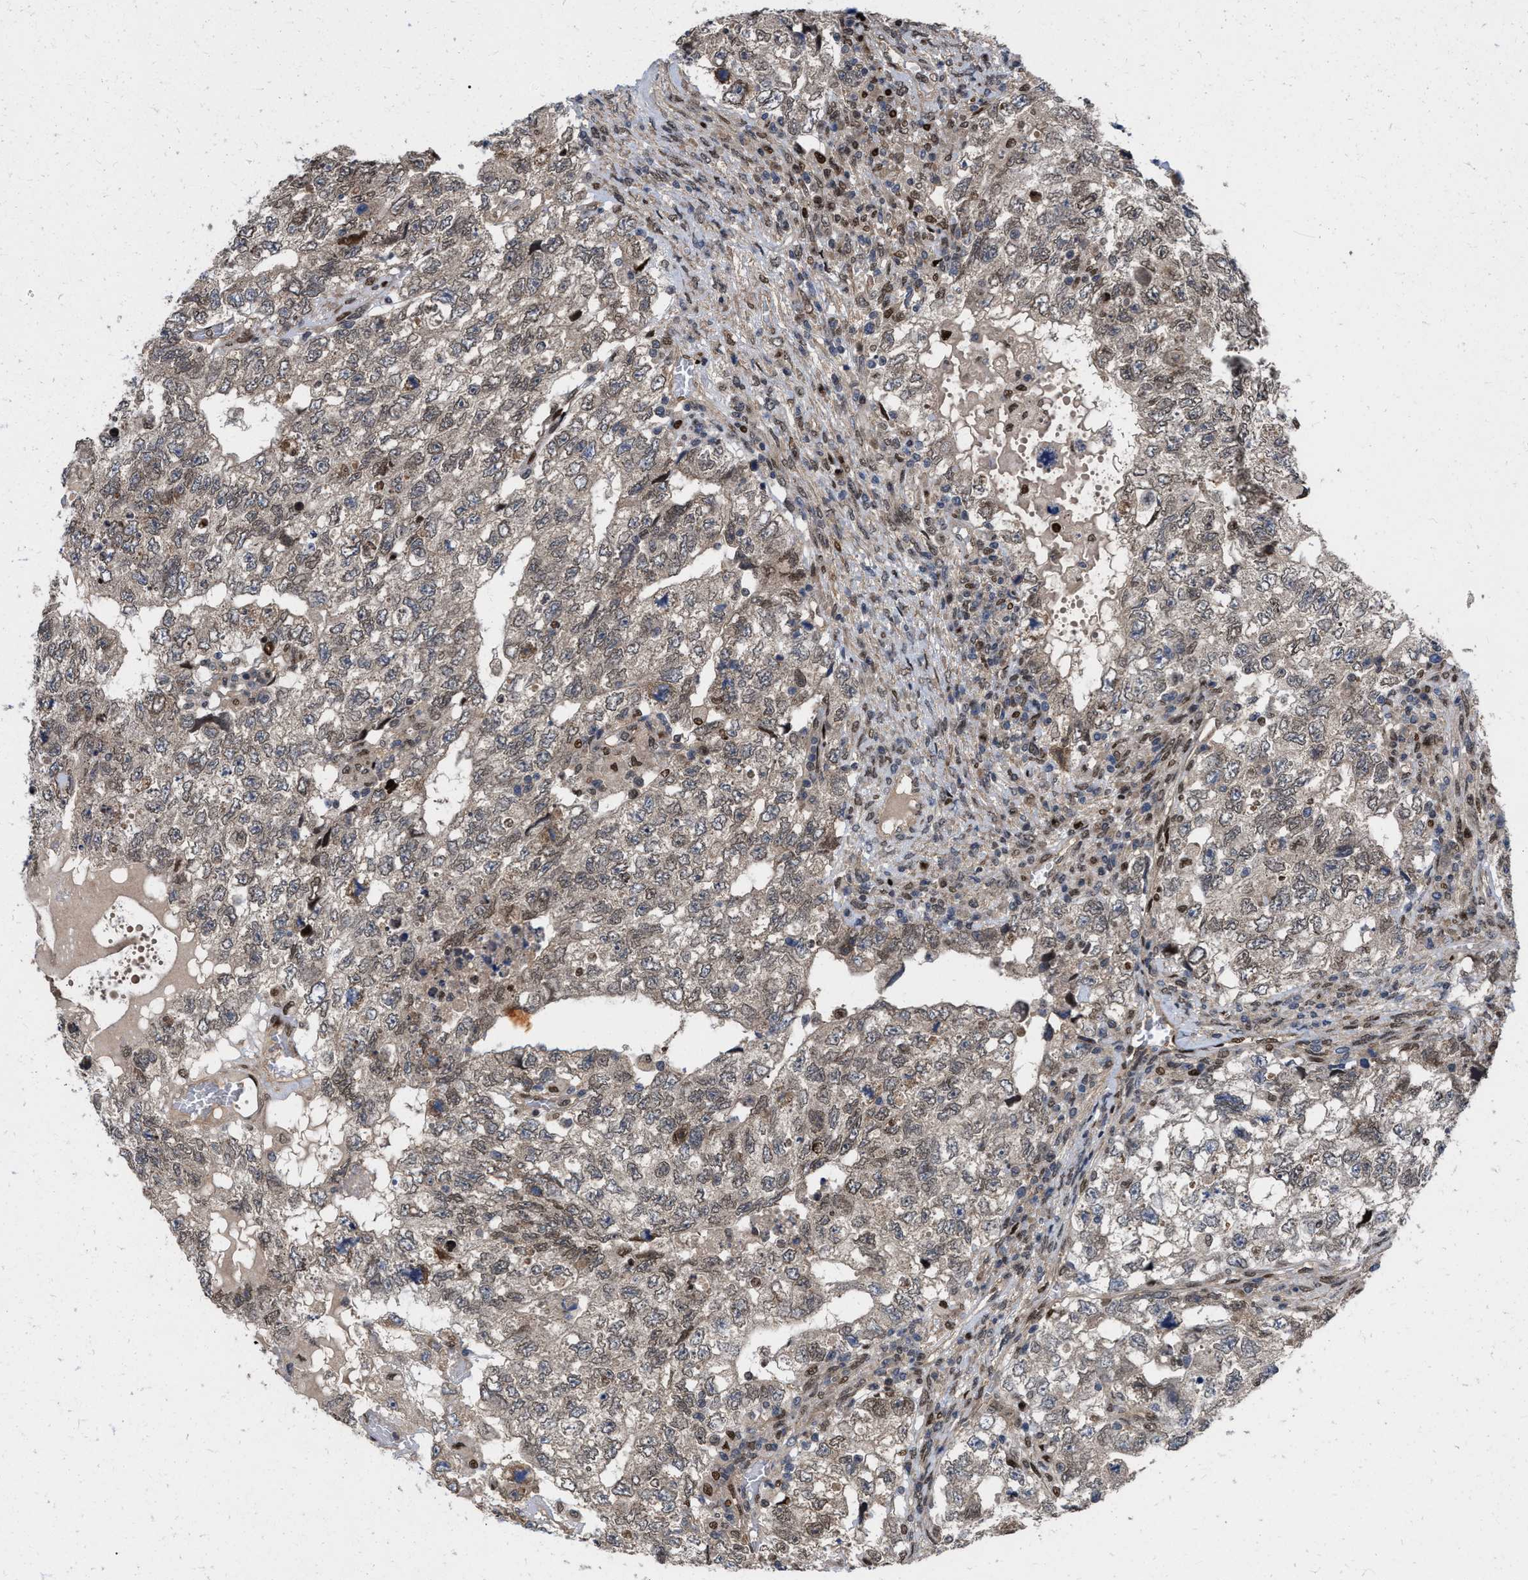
{"staining": {"intensity": "weak", "quantity": ">75%", "location": "cytoplasmic/membranous,nuclear"}, "tissue": "testis cancer", "cell_type": "Tumor cells", "image_type": "cancer", "snomed": [{"axis": "morphology", "description": "Carcinoma, Embryonal, NOS"}, {"axis": "topography", "description": "Testis"}], "caption": "This photomicrograph demonstrates embryonal carcinoma (testis) stained with IHC to label a protein in brown. The cytoplasmic/membranous and nuclear of tumor cells show weak positivity for the protein. Nuclei are counter-stained blue.", "gene": "MDM4", "patient": {"sex": "male", "age": 36}}